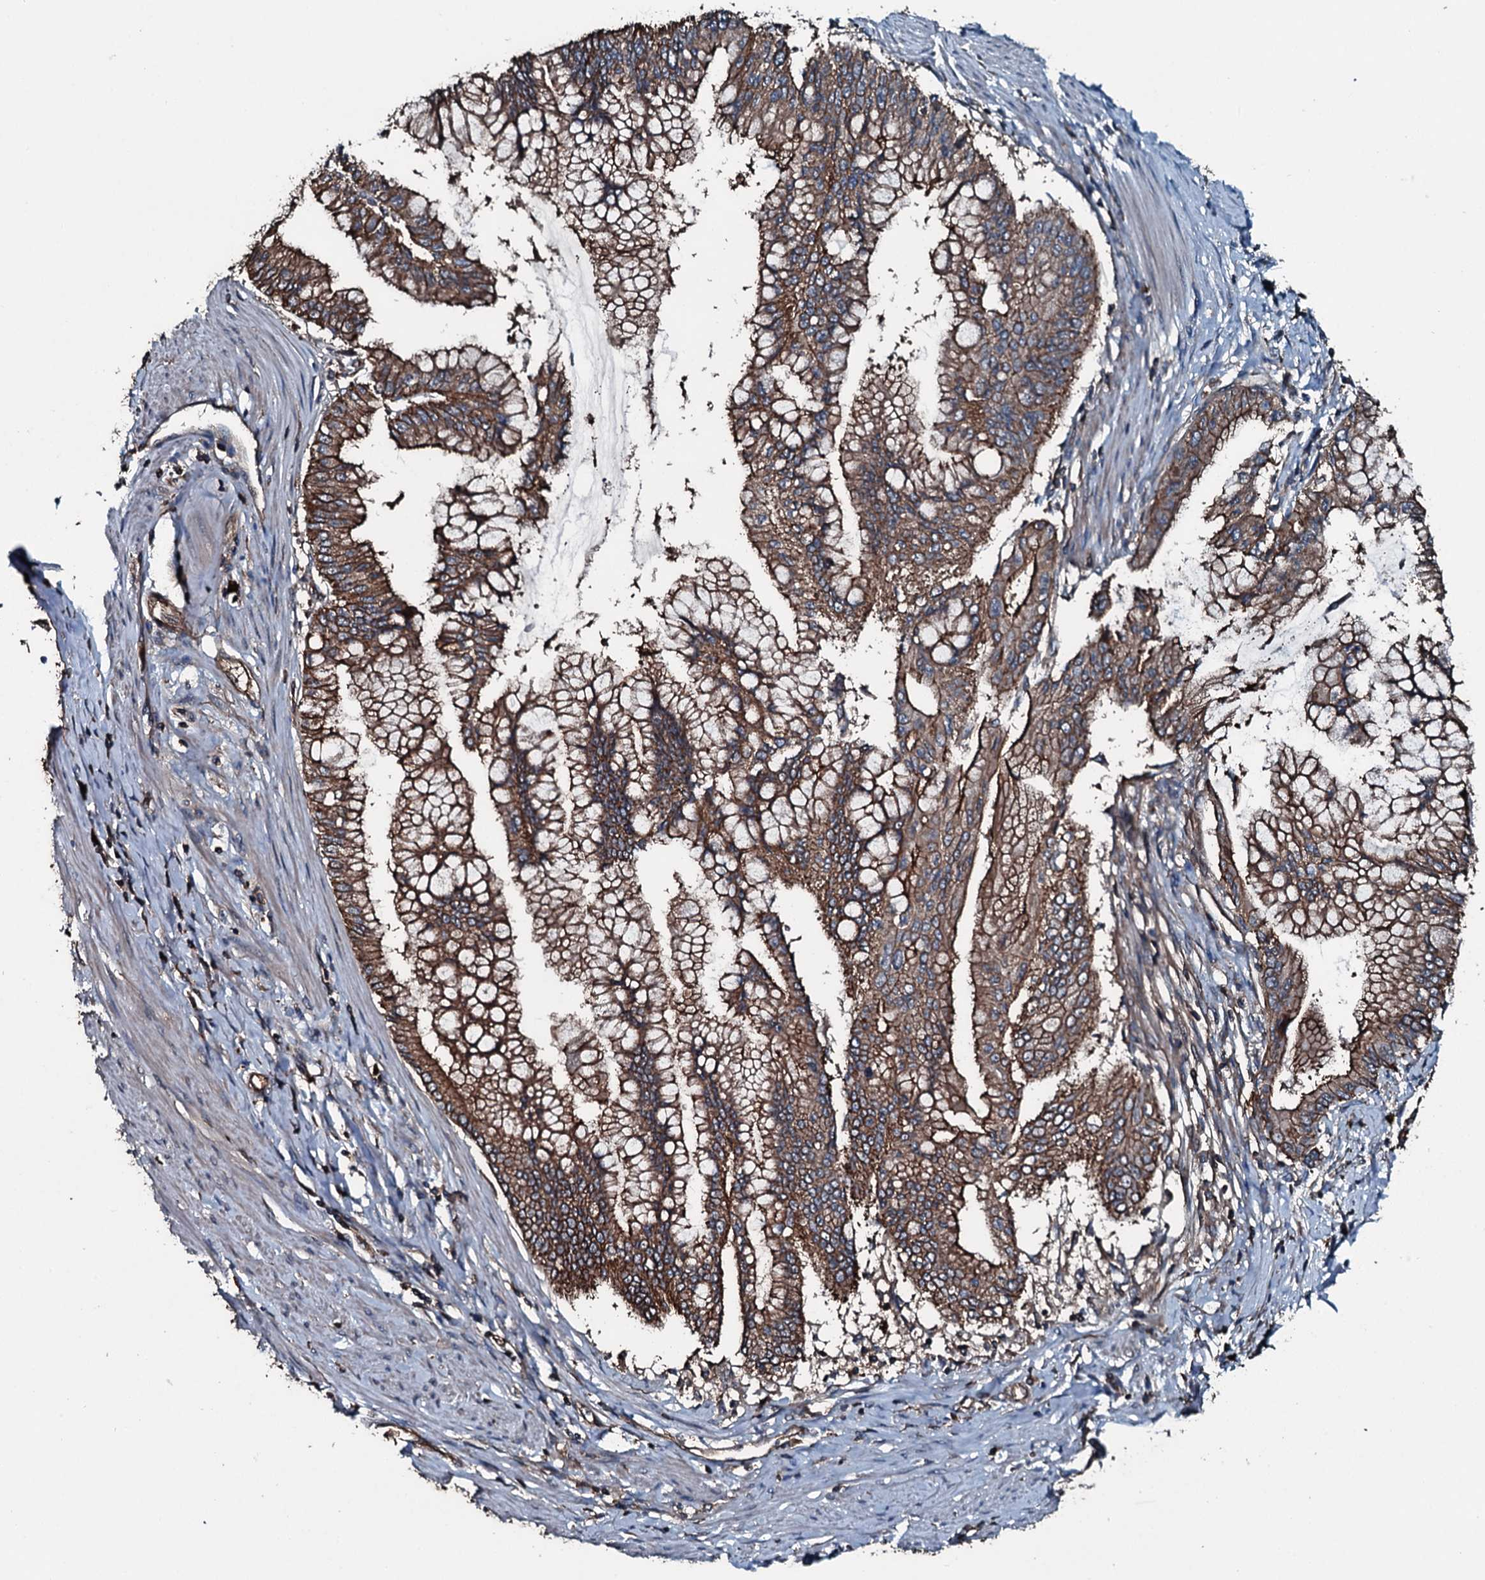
{"staining": {"intensity": "moderate", "quantity": ">75%", "location": "cytoplasmic/membranous"}, "tissue": "pancreatic cancer", "cell_type": "Tumor cells", "image_type": "cancer", "snomed": [{"axis": "morphology", "description": "Adenocarcinoma, NOS"}, {"axis": "topography", "description": "Pancreas"}], "caption": "Immunohistochemistry of pancreatic cancer displays medium levels of moderate cytoplasmic/membranous staining in about >75% of tumor cells.", "gene": "SLC25A38", "patient": {"sex": "male", "age": 46}}